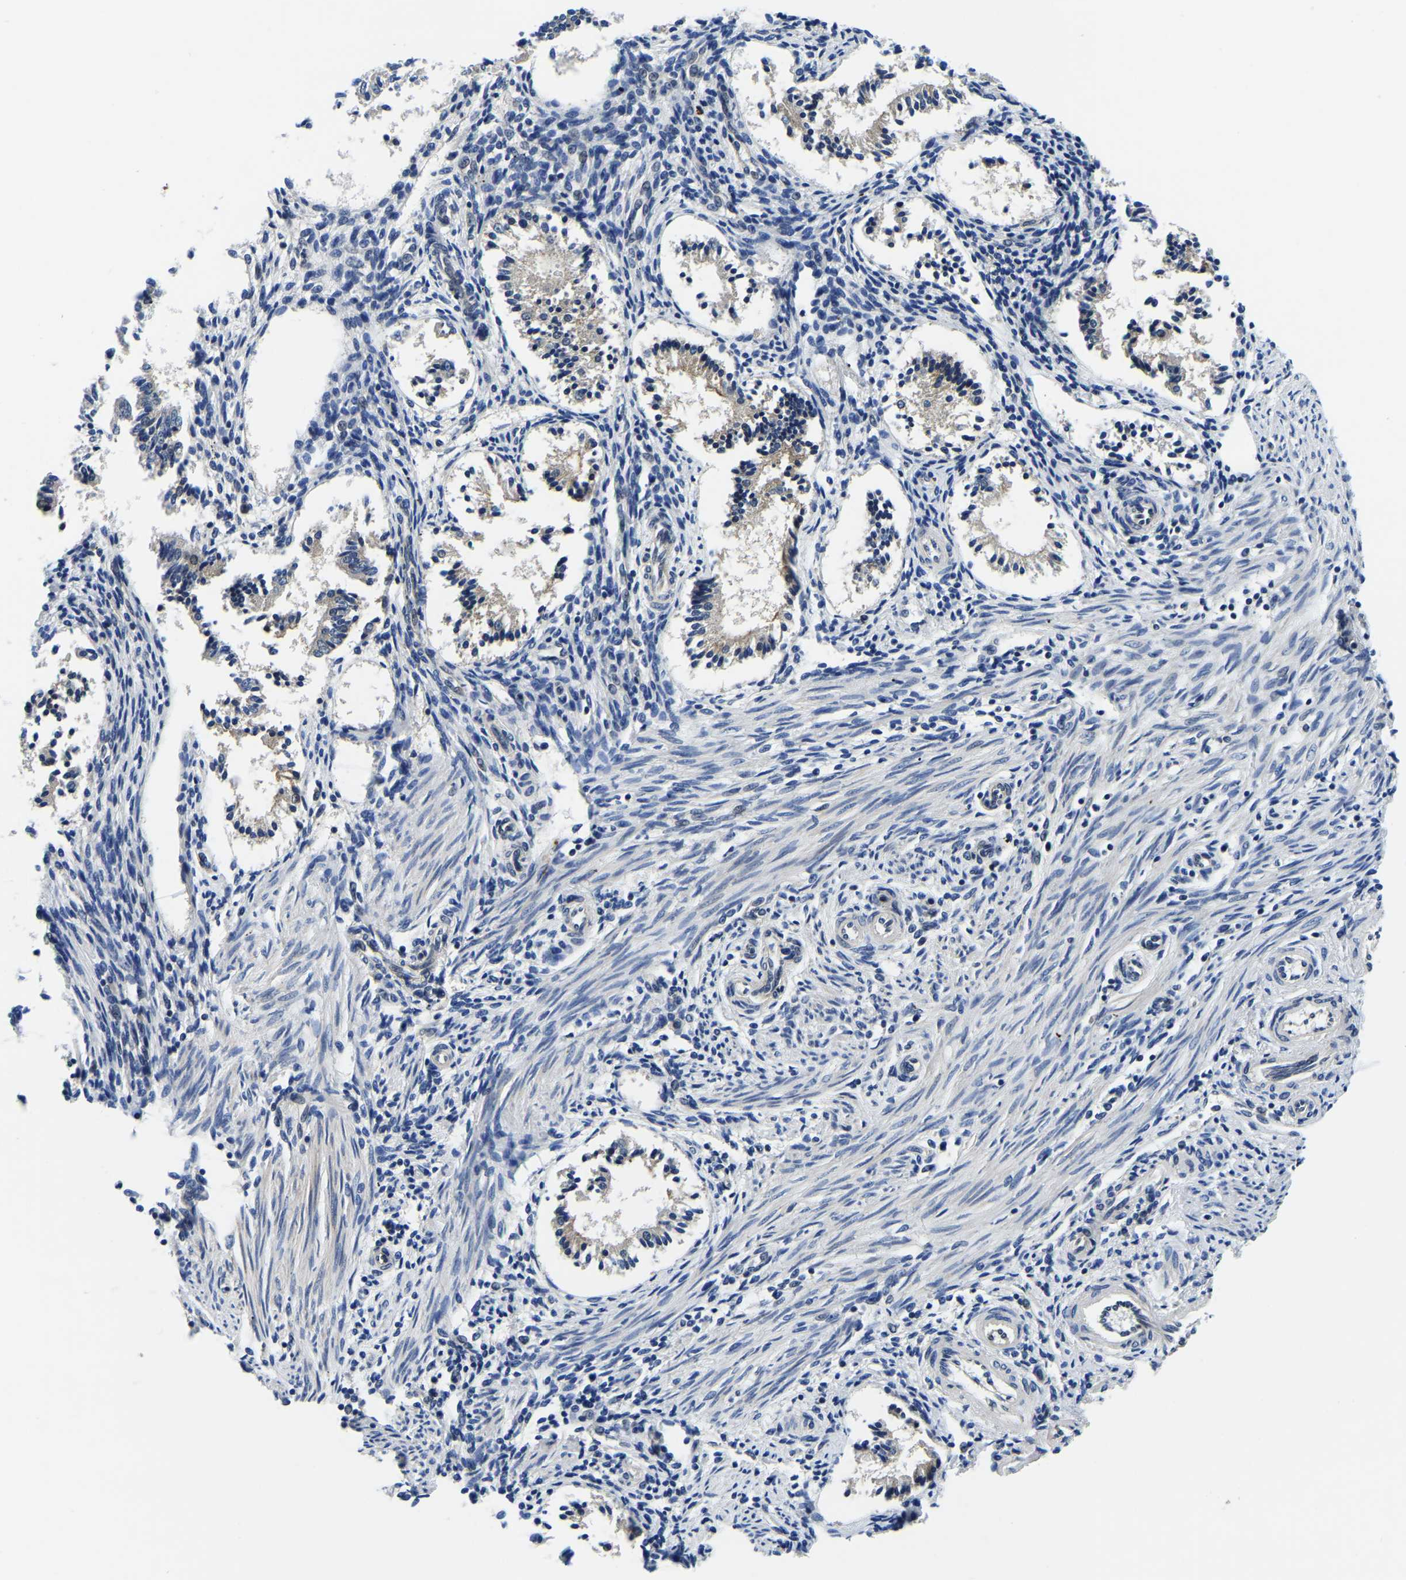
{"staining": {"intensity": "negative", "quantity": "none", "location": "none"}, "tissue": "endometrium", "cell_type": "Cells in endometrial stroma", "image_type": "normal", "snomed": [{"axis": "morphology", "description": "Normal tissue, NOS"}, {"axis": "topography", "description": "Endometrium"}], "caption": "This micrograph is of unremarkable endometrium stained with IHC to label a protein in brown with the nuclei are counter-stained blue. There is no expression in cells in endometrial stroma.", "gene": "POLDIP3", "patient": {"sex": "female", "age": 42}}